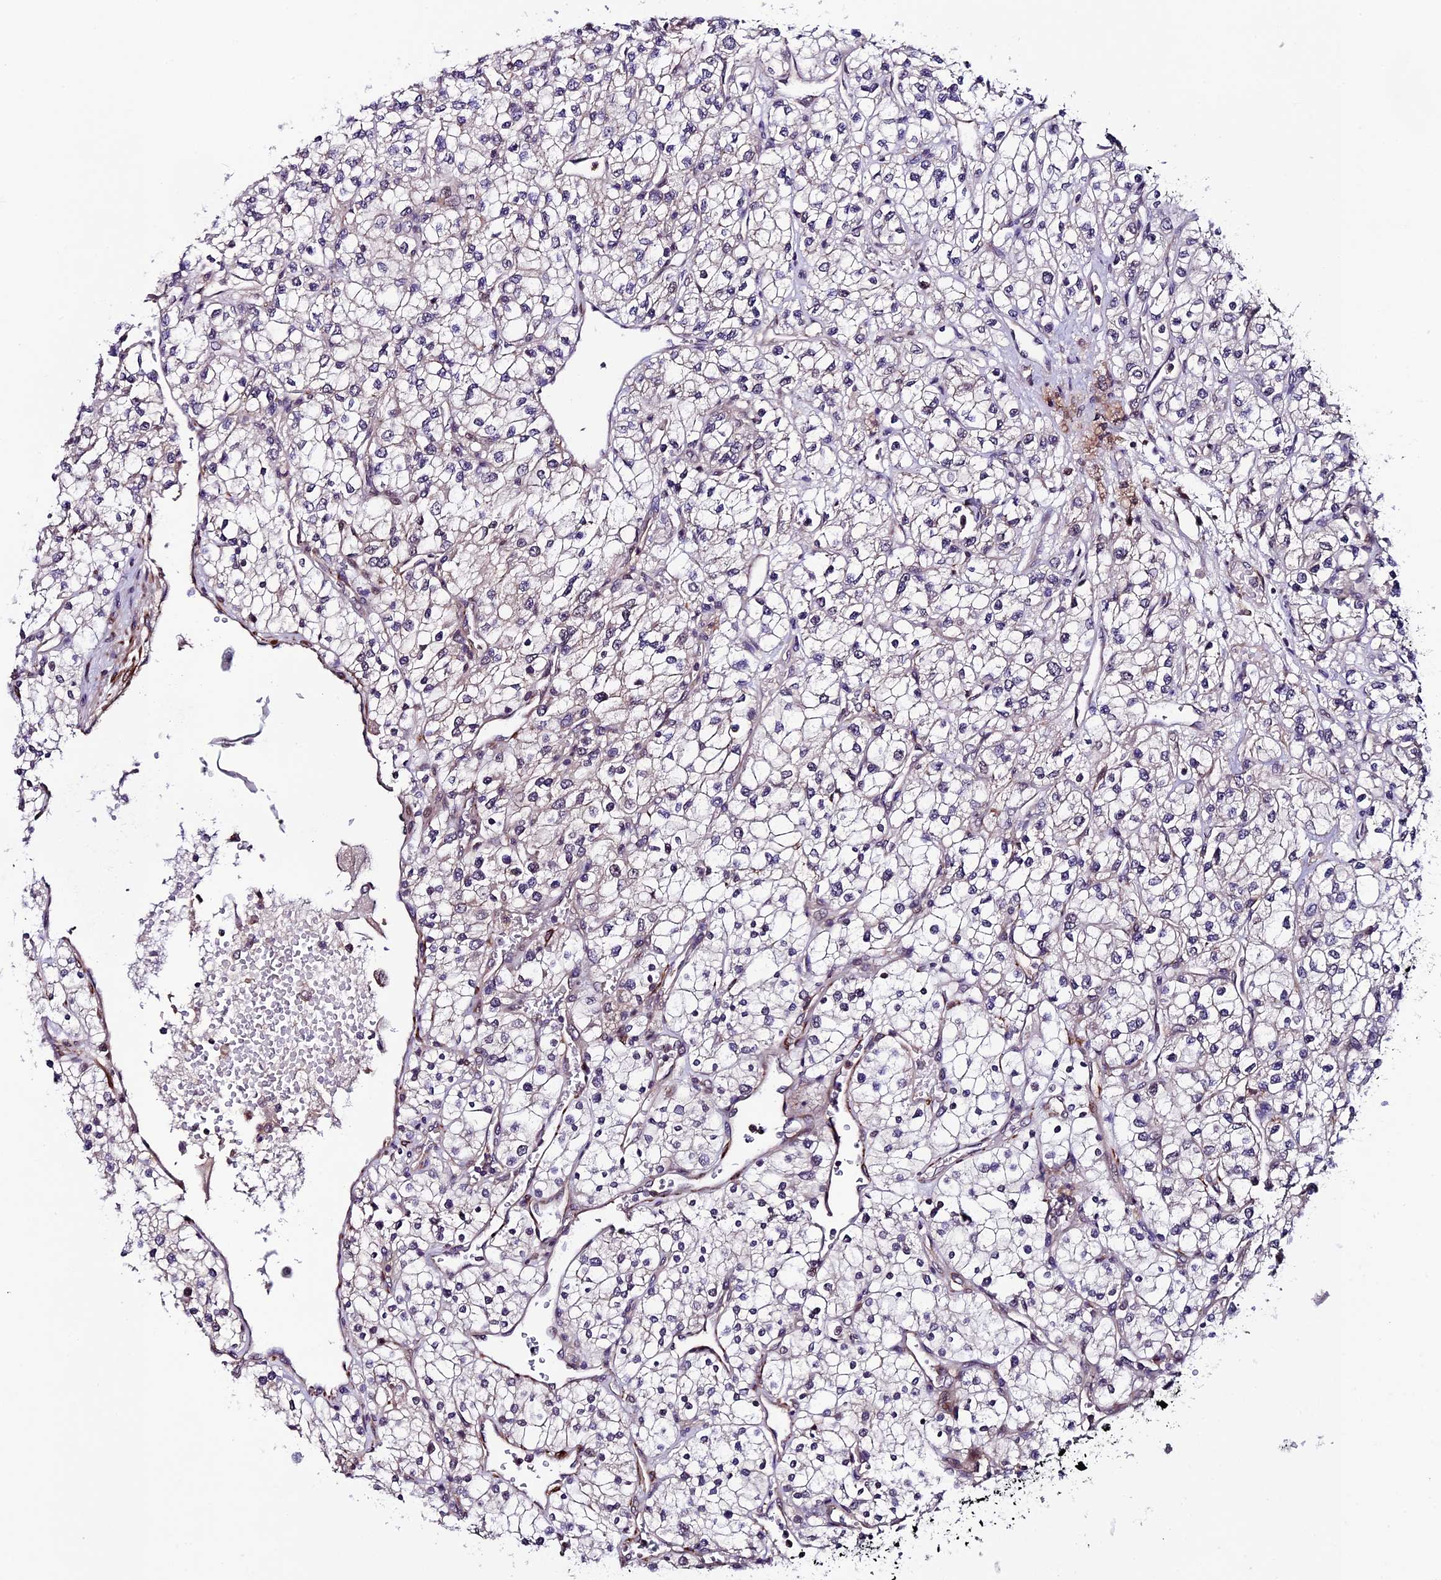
{"staining": {"intensity": "negative", "quantity": "none", "location": "none"}, "tissue": "renal cancer", "cell_type": "Tumor cells", "image_type": "cancer", "snomed": [{"axis": "morphology", "description": "Adenocarcinoma, NOS"}, {"axis": "topography", "description": "Kidney"}], "caption": "A micrograph of human adenocarcinoma (renal) is negative for staining in tumor cells.", "gene": "SIPA1L3", "patient": {"sex": "male", "age": 80}}